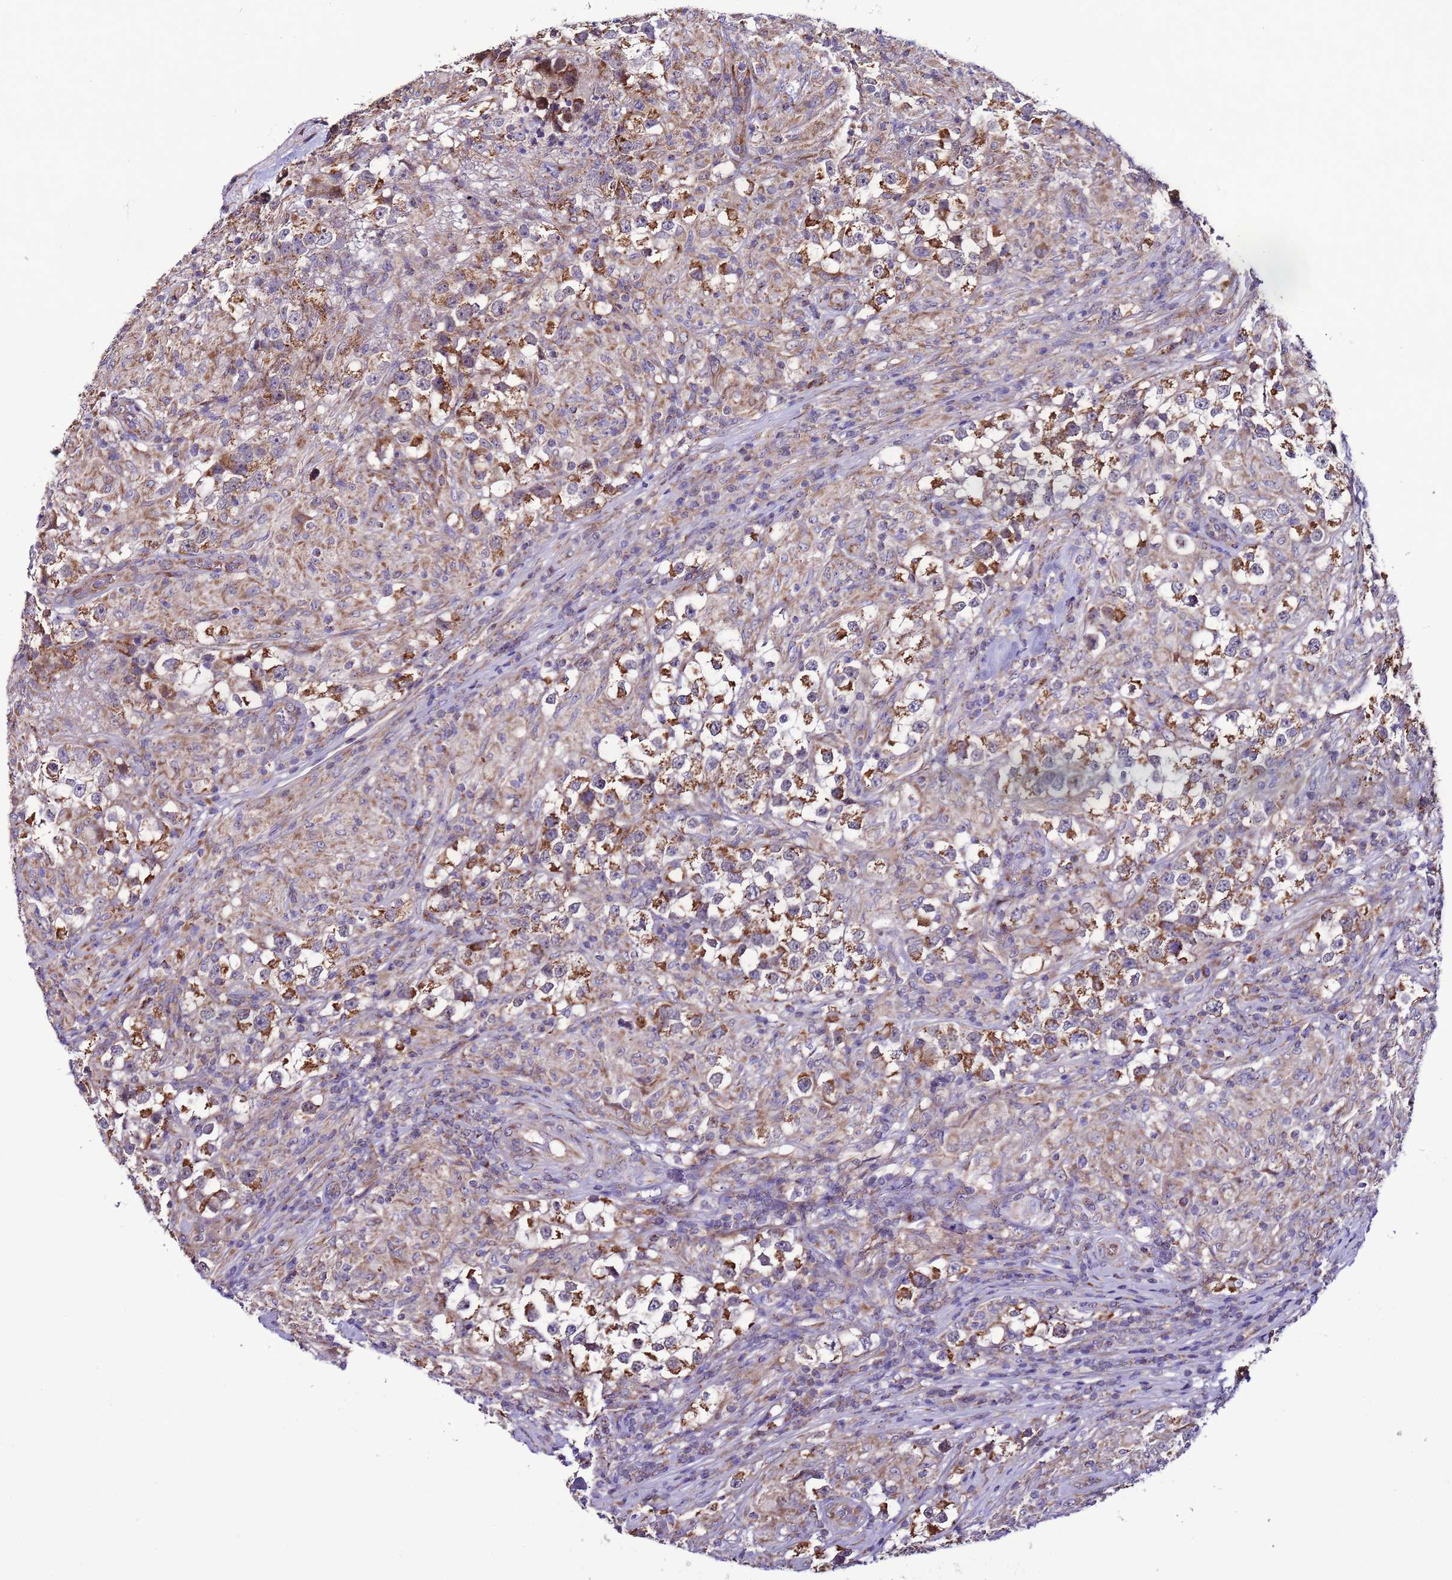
{"staining": {"intensity": "moderate", "quantity": ">75%", "location": "cytoplasmic/membranous"}, "tissue": "testis cancer", "cell_type": "Tumor cells", "image_type": "cancer", "snomed": [{"axis": "morphology", "description": "Seminoma, NOS"}, {"axis": "topography", "description": "Testis"}], "caption": "An image showing moderate cytoplasmic/membranous expression in approximately >75% of tumor cells in testis seminoma, as visualized by brown immunohistochemical staining.", "gene": "AHI1", "patient": {"sex": "male", "age": 46}}